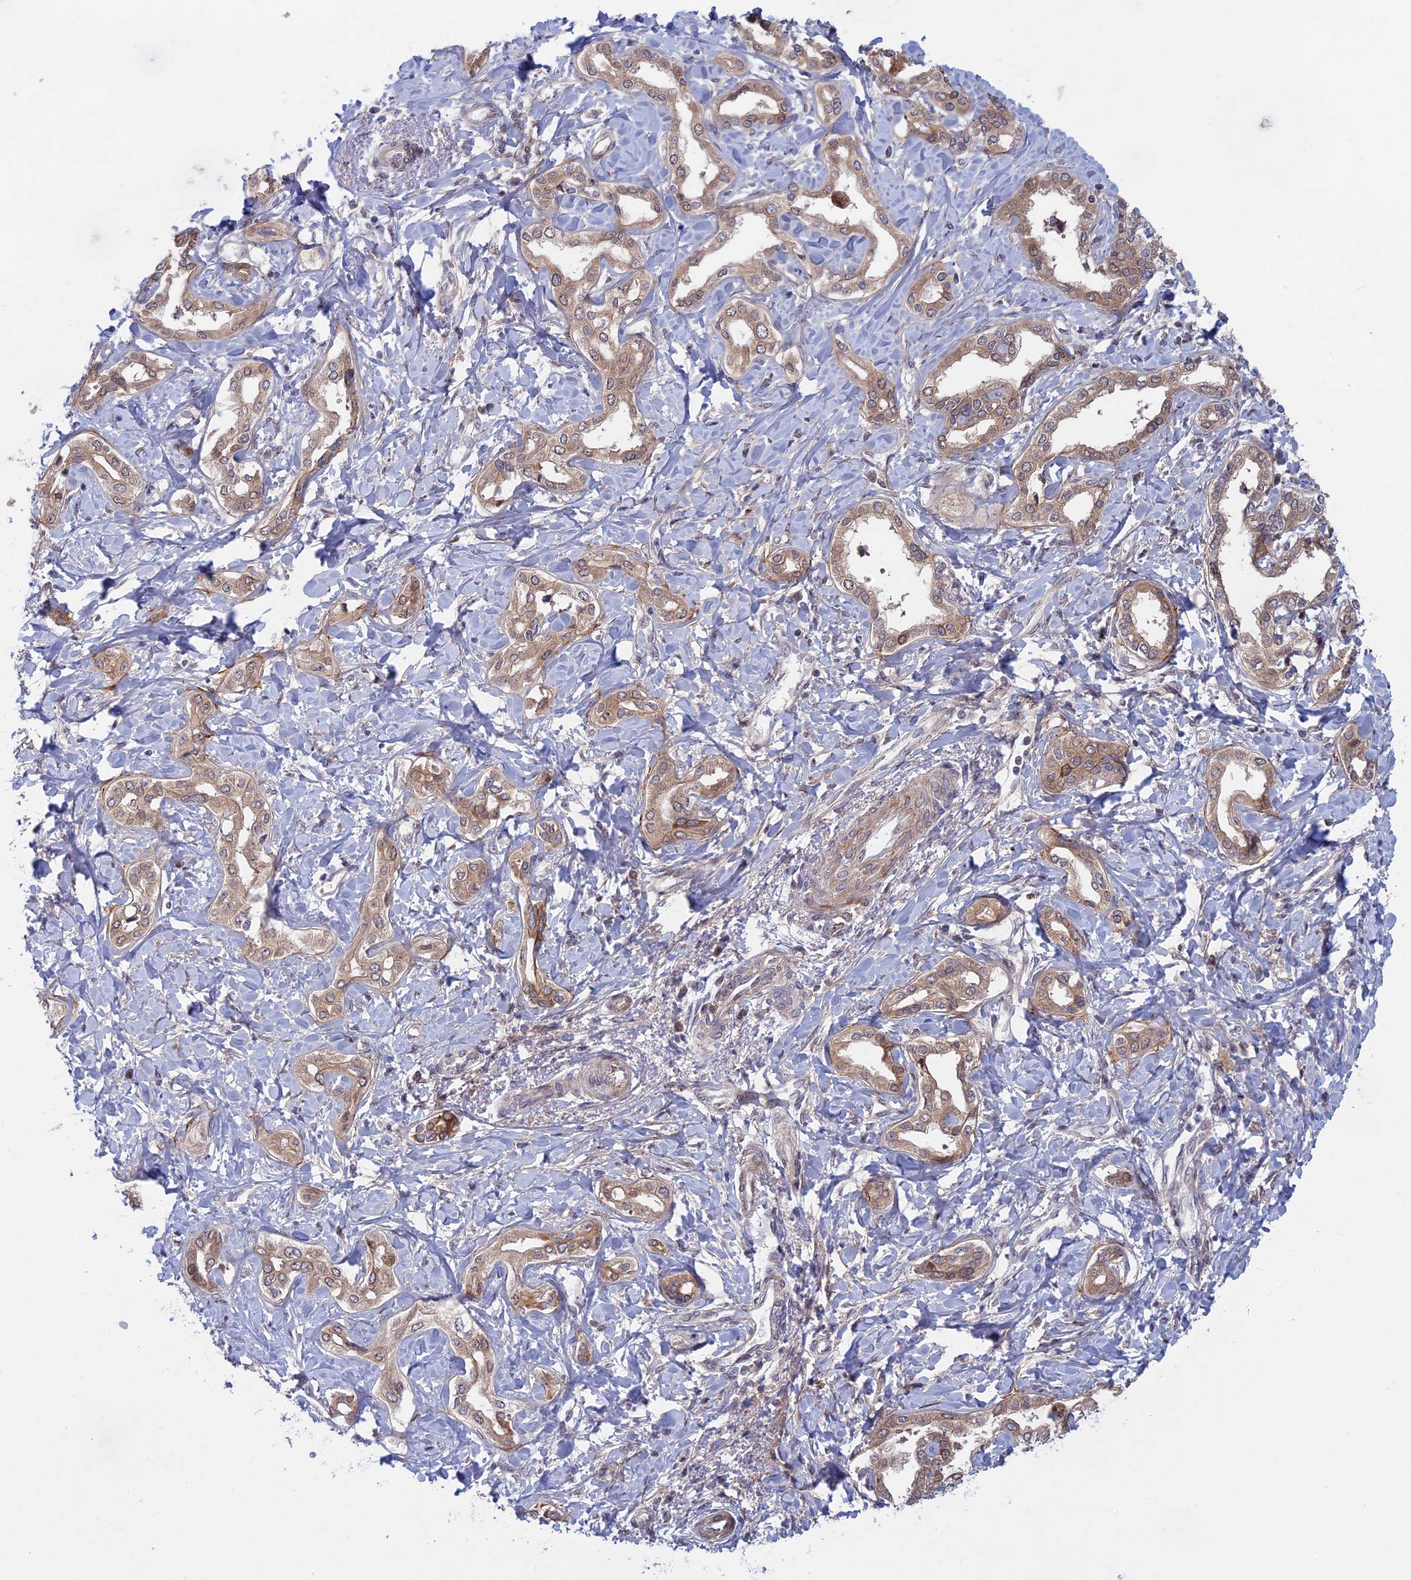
{"staining": {"intensity": "moderate", "quantity": ">75%", "location": "cytoplasmic/membranous,nuclear"}, "tissue": "liver cancer", "cell_type": "Tumor cells", "image_type": "cancer", "snomed": [{"axis": "morphology", "description": "Cholangiocarcinoma"}, {"axis": "topography", "description": "Liver"}], "caption": "Protein staining of liver cancer tissue reveals moderate cytoplasmic/membranous and nuclear positivity in approximately >75% of tumor cells.", "gene": "FADS1", "patient": {"sex": "female", "age": 77}}